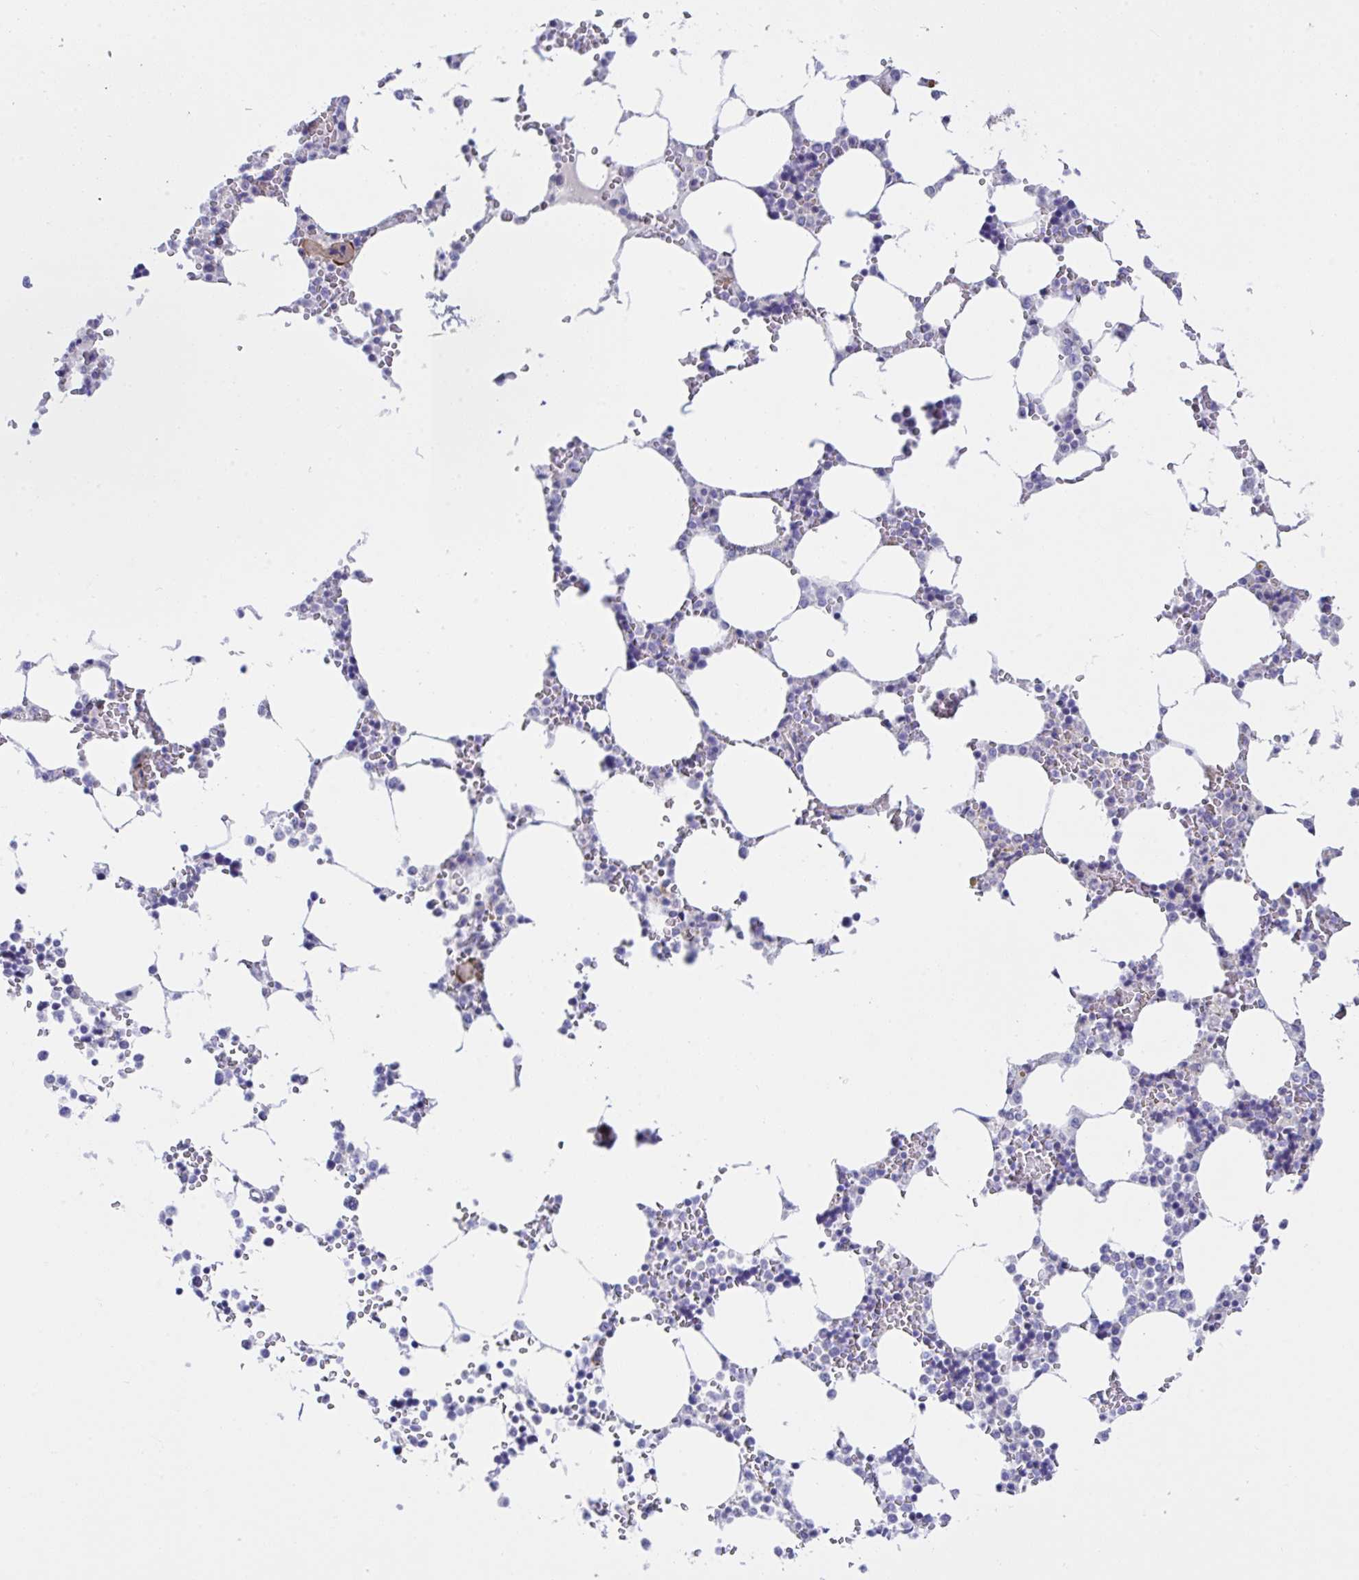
{"staining": {"intensity": "negative", "quantity": "none", "location": "none"}, "tissue": "bone marrow", "cell_type": "Hematopoietic cells", "image_type": "normal", "snomed": [{"axis": "morphology", "description": "Normal tissue, NOS"}, {"axis": "topography", "description": "Bone marrow"}], "caption": "Immunohistochemistry (IHC) histopathology image of benign human bone marrow stained for a protein (brown), which demonstrates no expression in hematopoietic cells.", "gene": "ZNF713", "patient": {"sex": "male", "age": 64}}